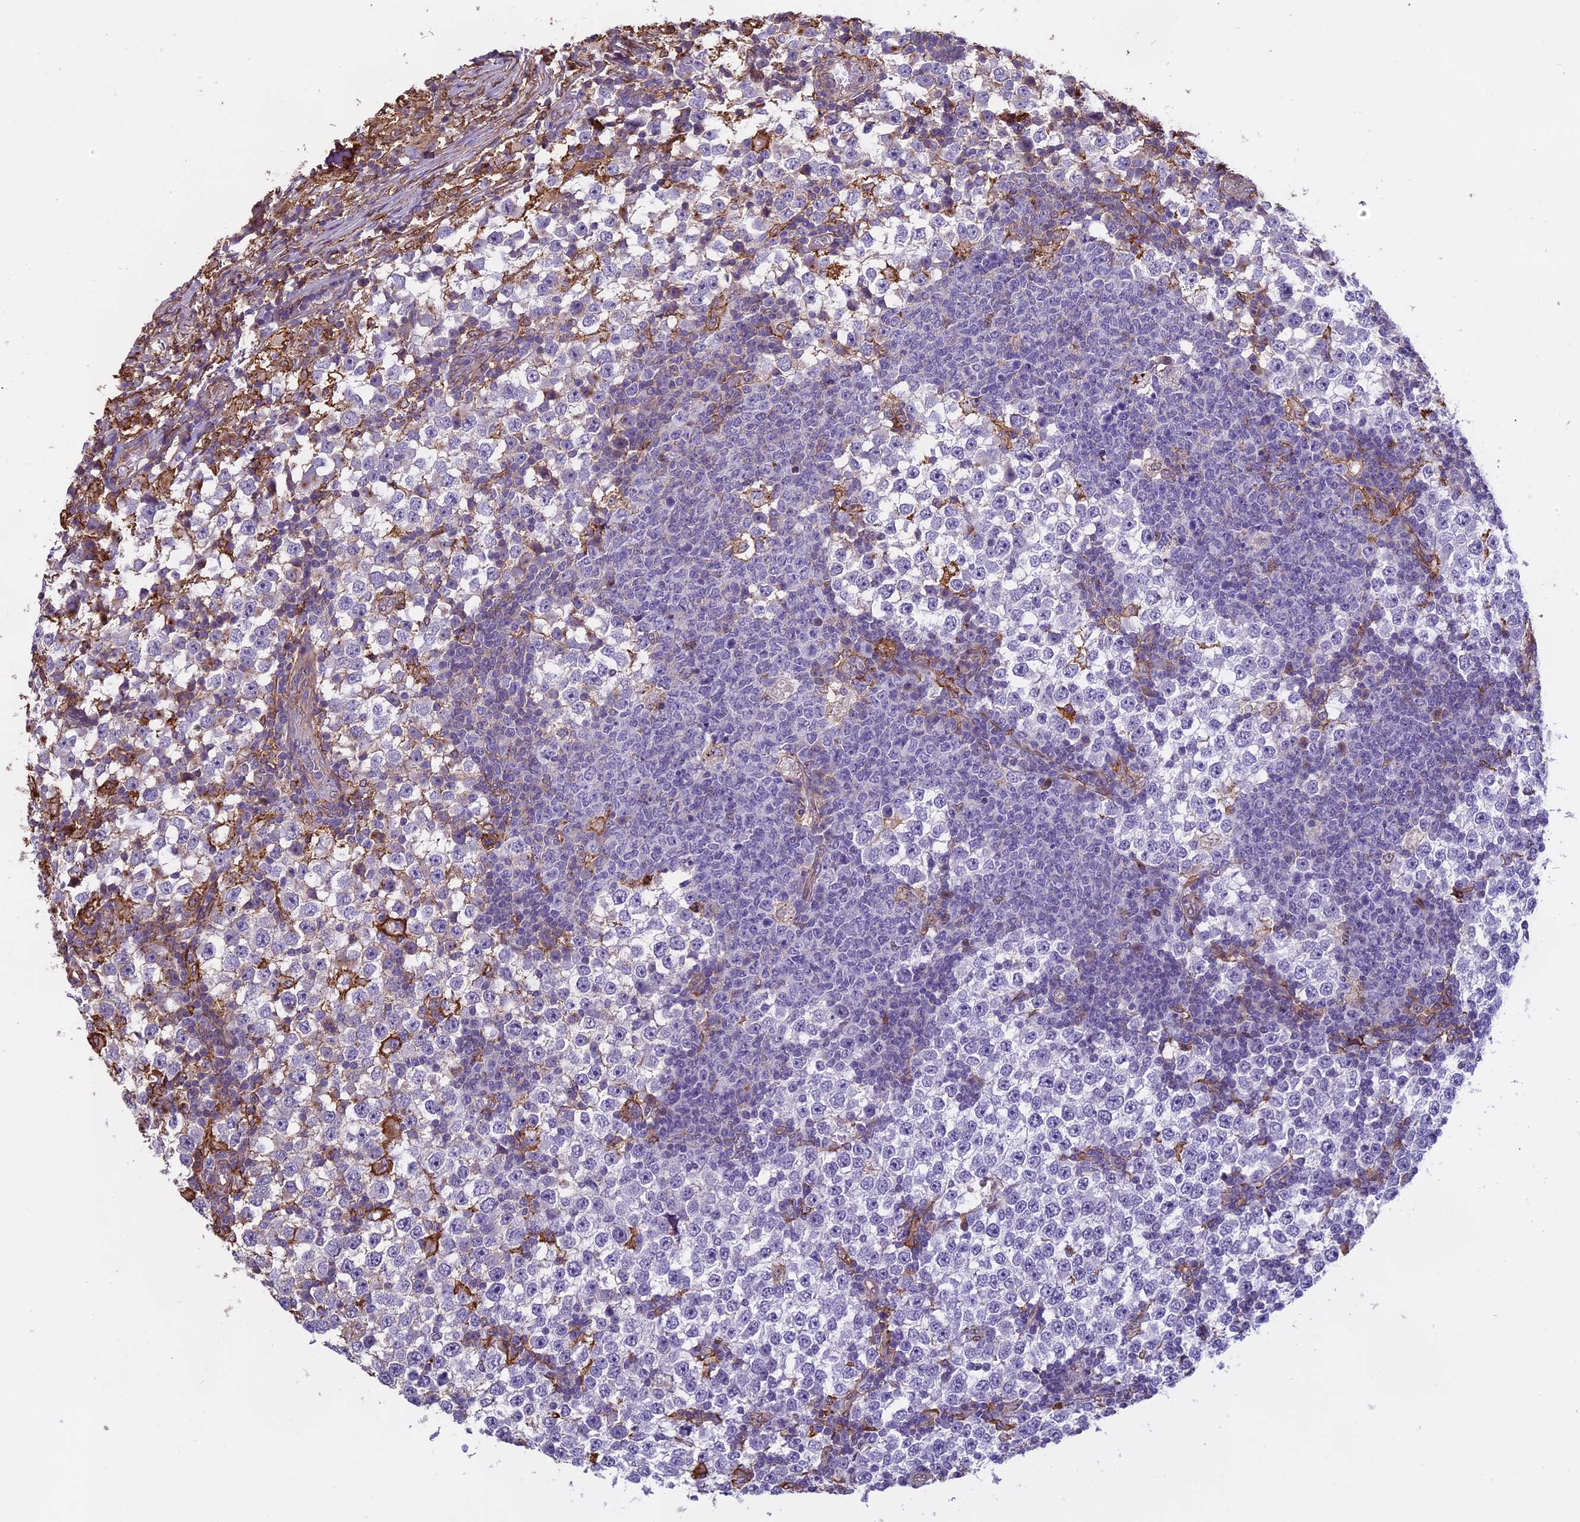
{"staining": {"intensity": "negative", "quantity": "none", "location": "none"}, "tissue": "testis cancer", "cell_type": "Tumor cells", "image_type": "cancer", "snomed": [{"axis": "morphology", "description": "Seminoma, NOS"}, {"axis": "topography", "description": "Testis"}], "caption": "This is a histopathology image of immunohistochemistry staining of seminoma (testis), which shows no staining in tumor cells. (DAB immunohistochemistry visualized using brightfield microscopy, high magnification).", "gene": "TMEM255B", "patient": {"sex": "male", "age": 65}}